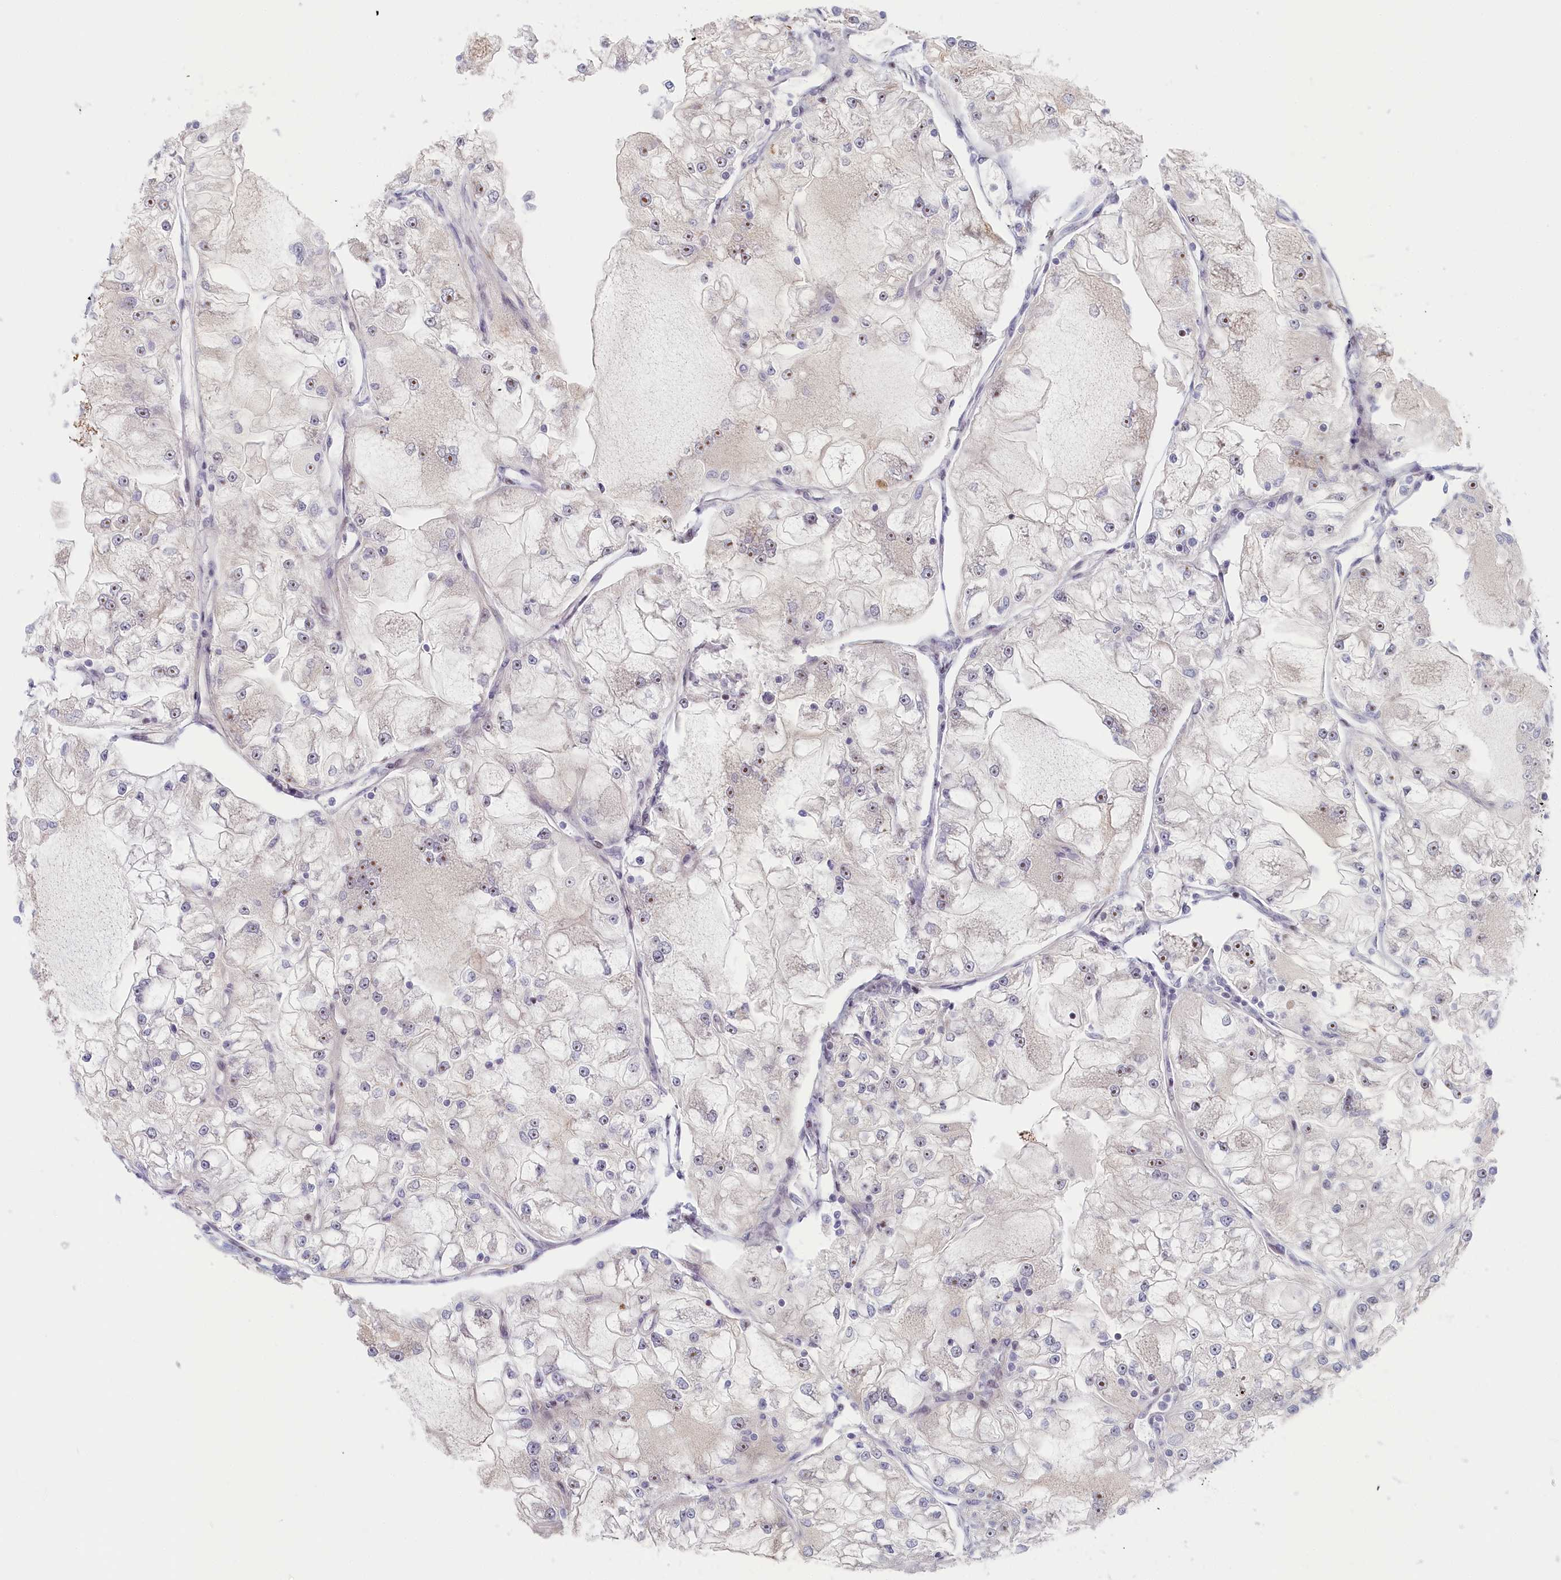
{"staining": {"intensity": "moderate", "quantity": "<25%", "location": "nuclear"}, "tissue": "renal cancer", "cell_type": "Tumor cells", "image_type": "cancer", "snomed": [{"axis": "morphology", "description": "Adenocarcinoma, NOS"}, {"axis": "topography", "description": "Kidney"}], "caption": "Renal cancer (adenocarcinoma) stained with a protein marker demonstrates moderate staining in tumor cells.", "gene": "INTS4", "patient": {"sex": "female", "age": 72}}